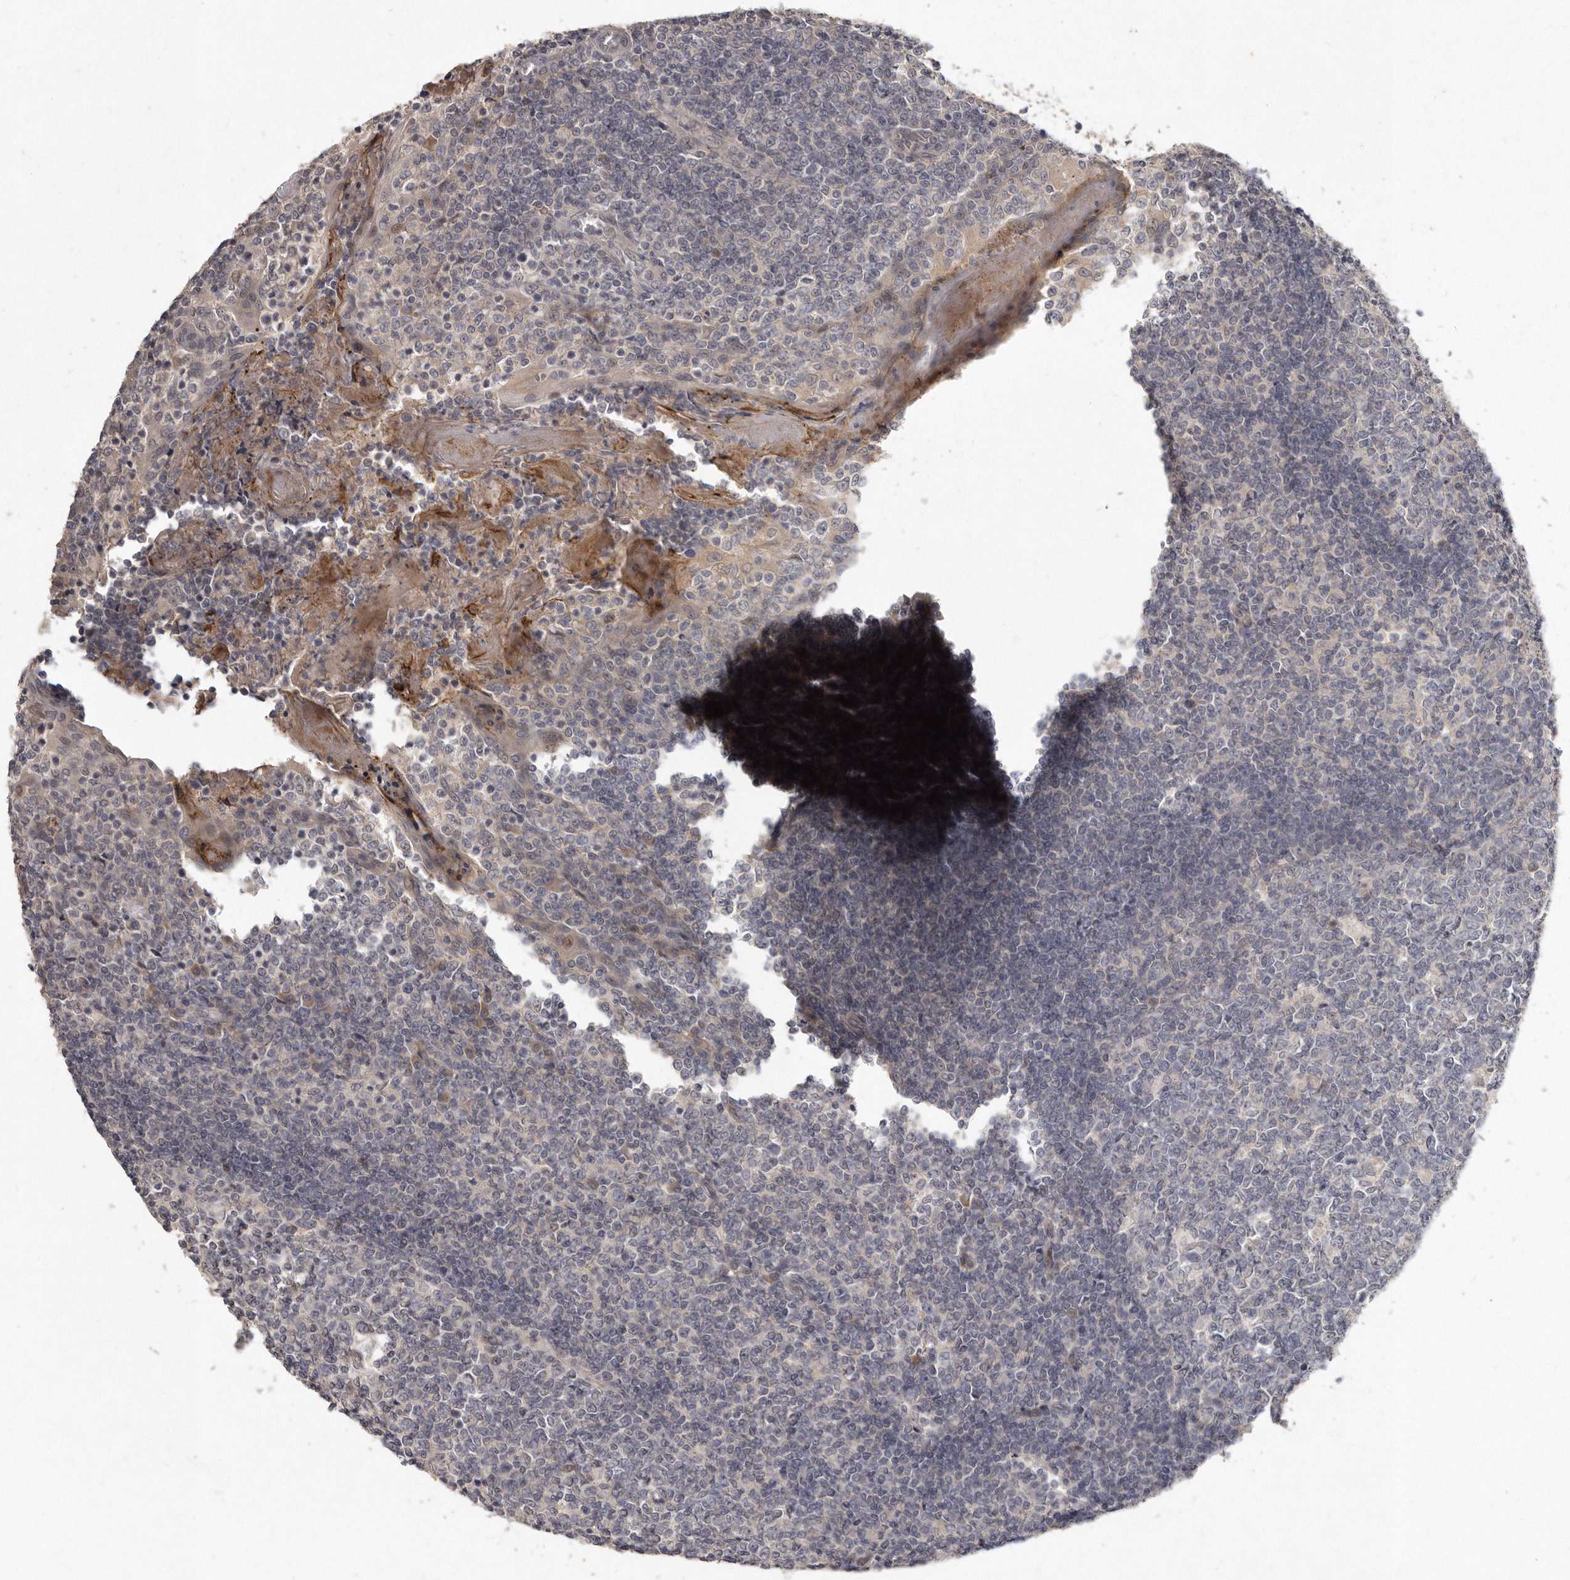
{"staining": {"intensity": "negative", "quantity": "none", "location": "none"}, "tissue": "tonsil", "cell_type": "Germinal center cells", "image_type": "normal", "snomed": [{"axis": "morphology", "description": "Normal tissue, NOS"}, {"axis": "topography", "description": "Tonsil"}], "caption": "This is an immunohistochemistry (IHC) micrograph of unremarkable tonsil. There is no staining in germinal center cells.", "gene": "SLC22A1", "patient": {"sex": "female", "age": 19}}